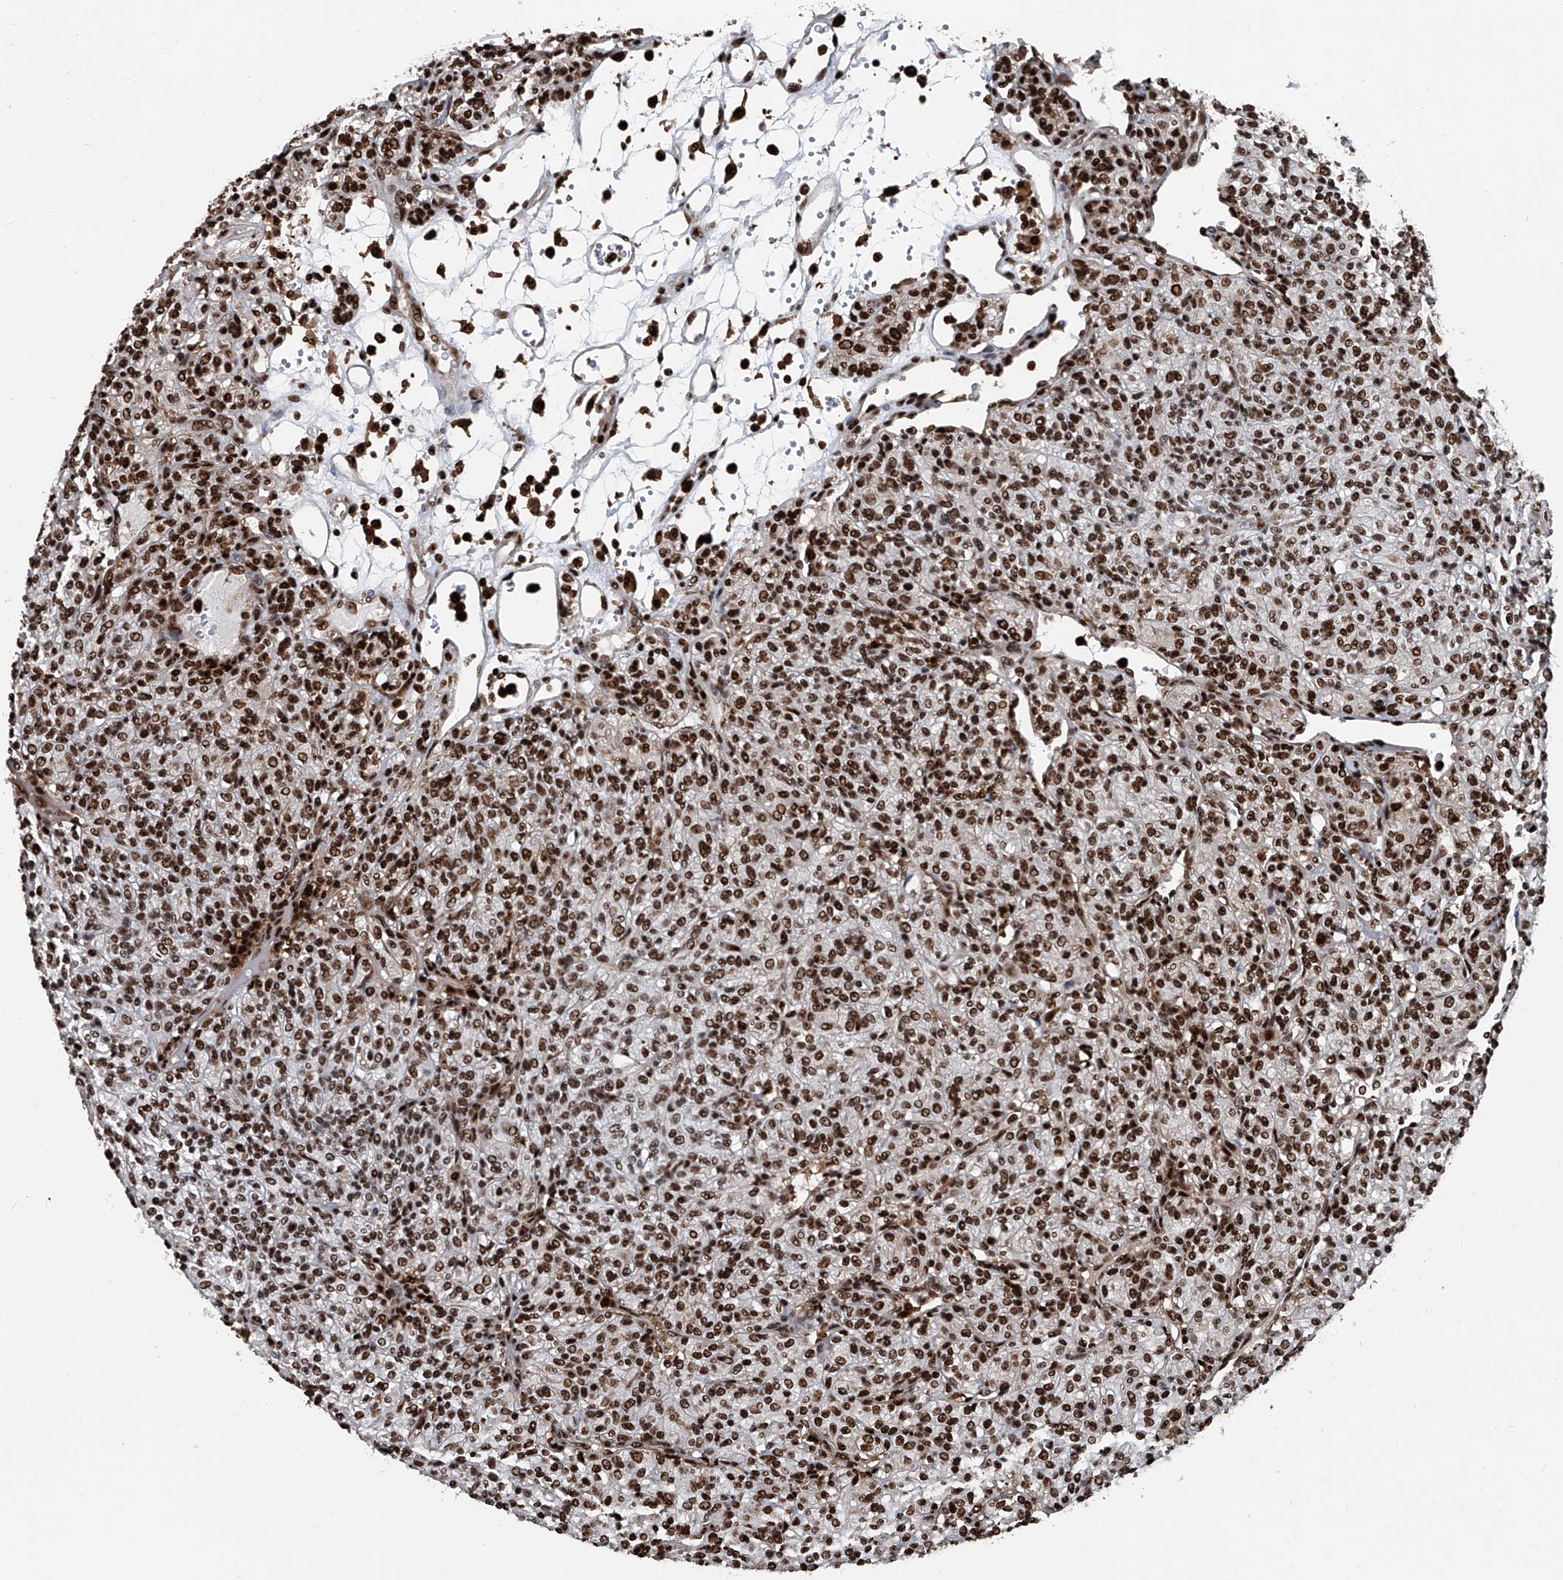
{"staining": {"intensity": "strong", "quantity": "25%-75%", "location": "nuclear"}, "tissue": "renal cancer", "cell_type": "Tumor cells", "image_type": "cancer", "snomed": [{"axis": "morphology", "description": "Adenocarcinoma, NOS"}, {"axis": "topography", "description": "Kidney"}], "caption": "Adenocarcinoma (renal) stained for a protein exhibits strong nuclear positivity in tumor cells.", "gene": "FKBP5", "patient": {"sex": "male", "age": 77}}